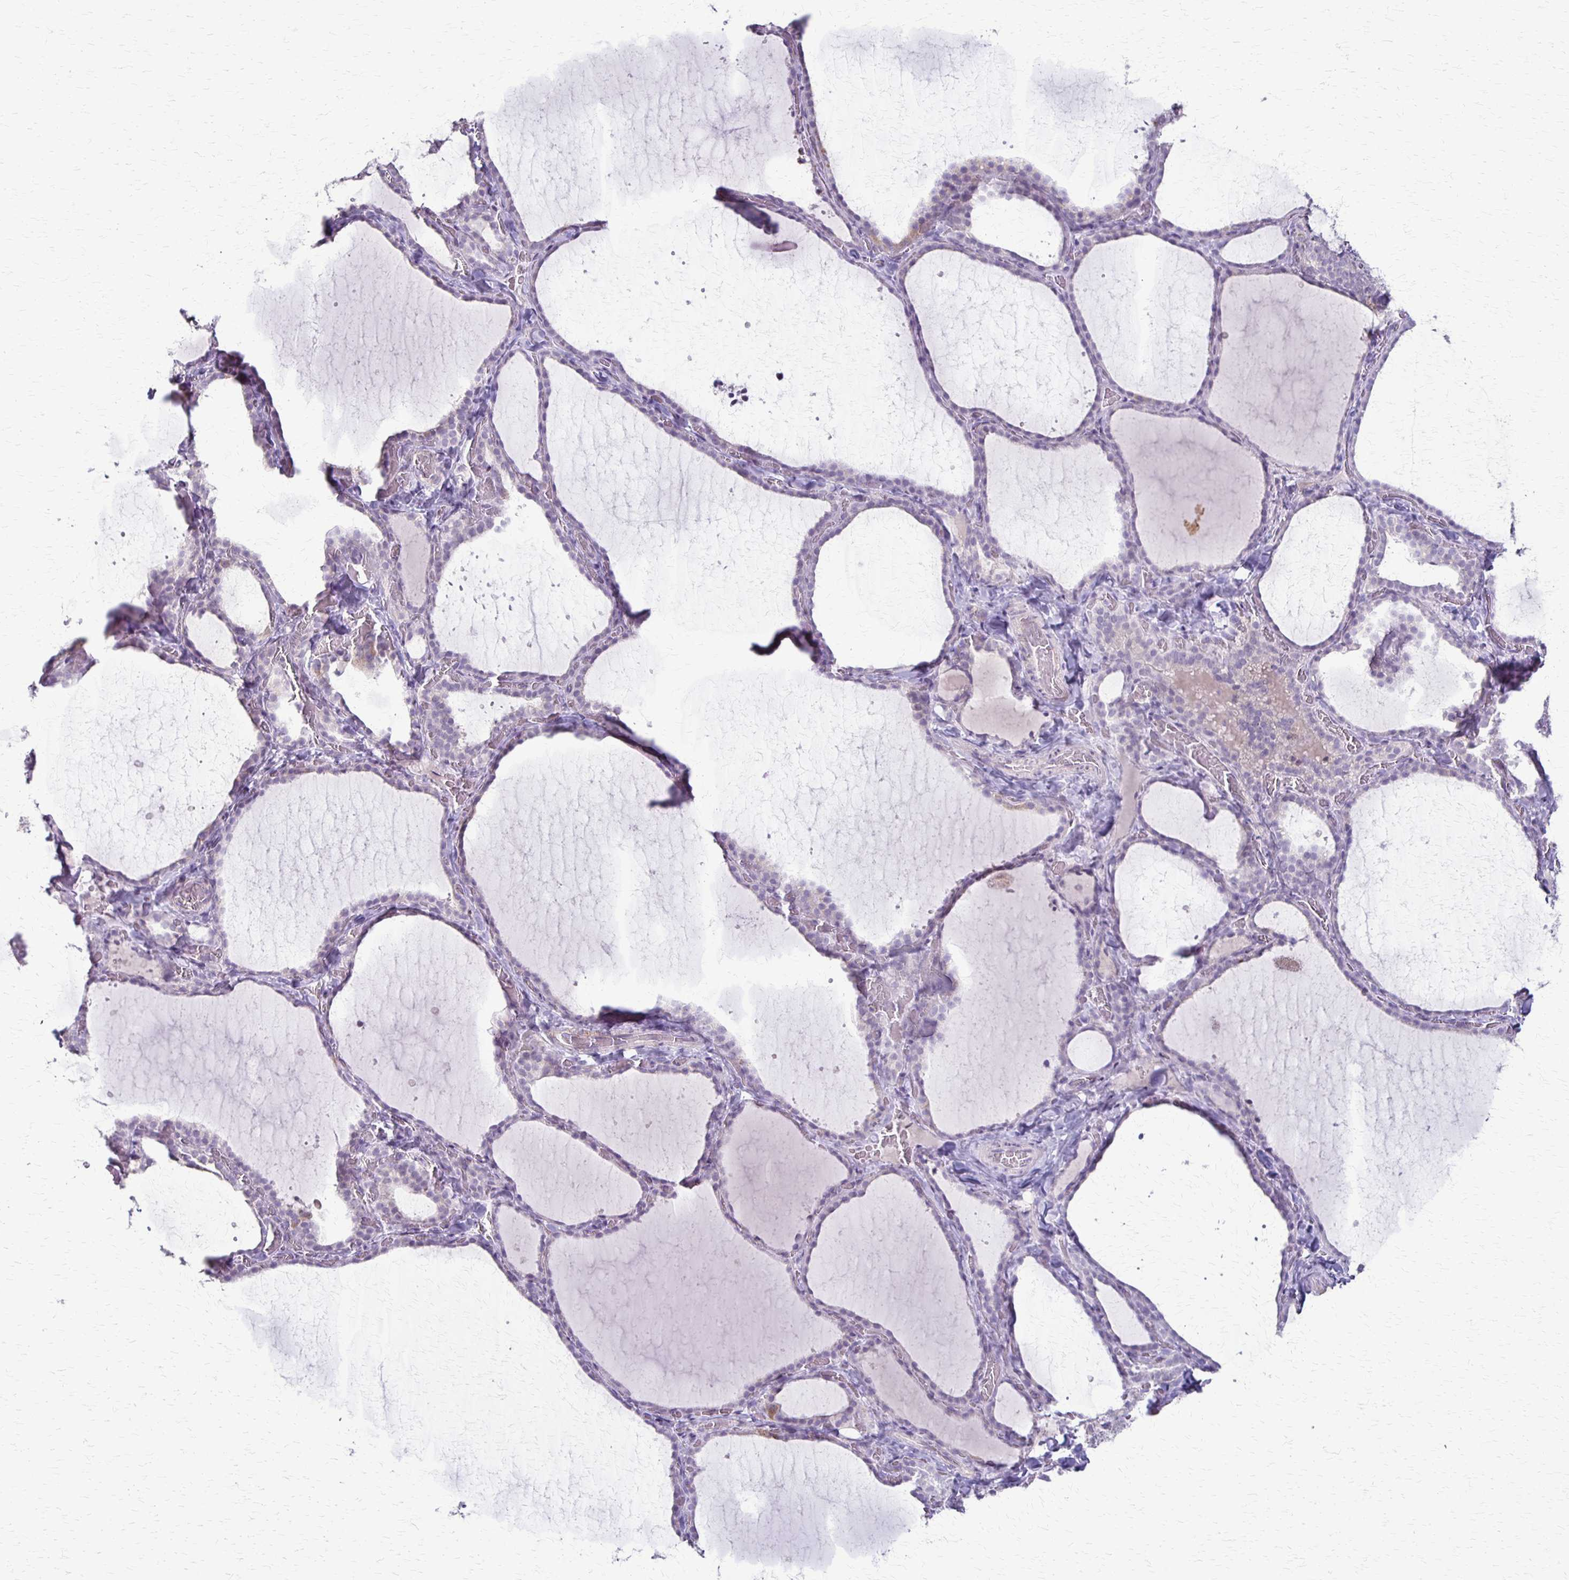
{"staining": {"intensity": "negative", "quantity": "none", "location": "none"}, "tissue": "thyroid gland", "cell_type": "Glandular cells", "image_type": "normal", "snomed": [{"axis": "morphology", "description": "Normal tissue, NOS"}, {"axis": "topography", "description": "Thyroid gland"}], "caption": "Thyroid gland stained for a protein using IHC displays no positivity glandular cells.", "gene": "SLC35E2B", "patient": {"sex": "female", "age": 22}}